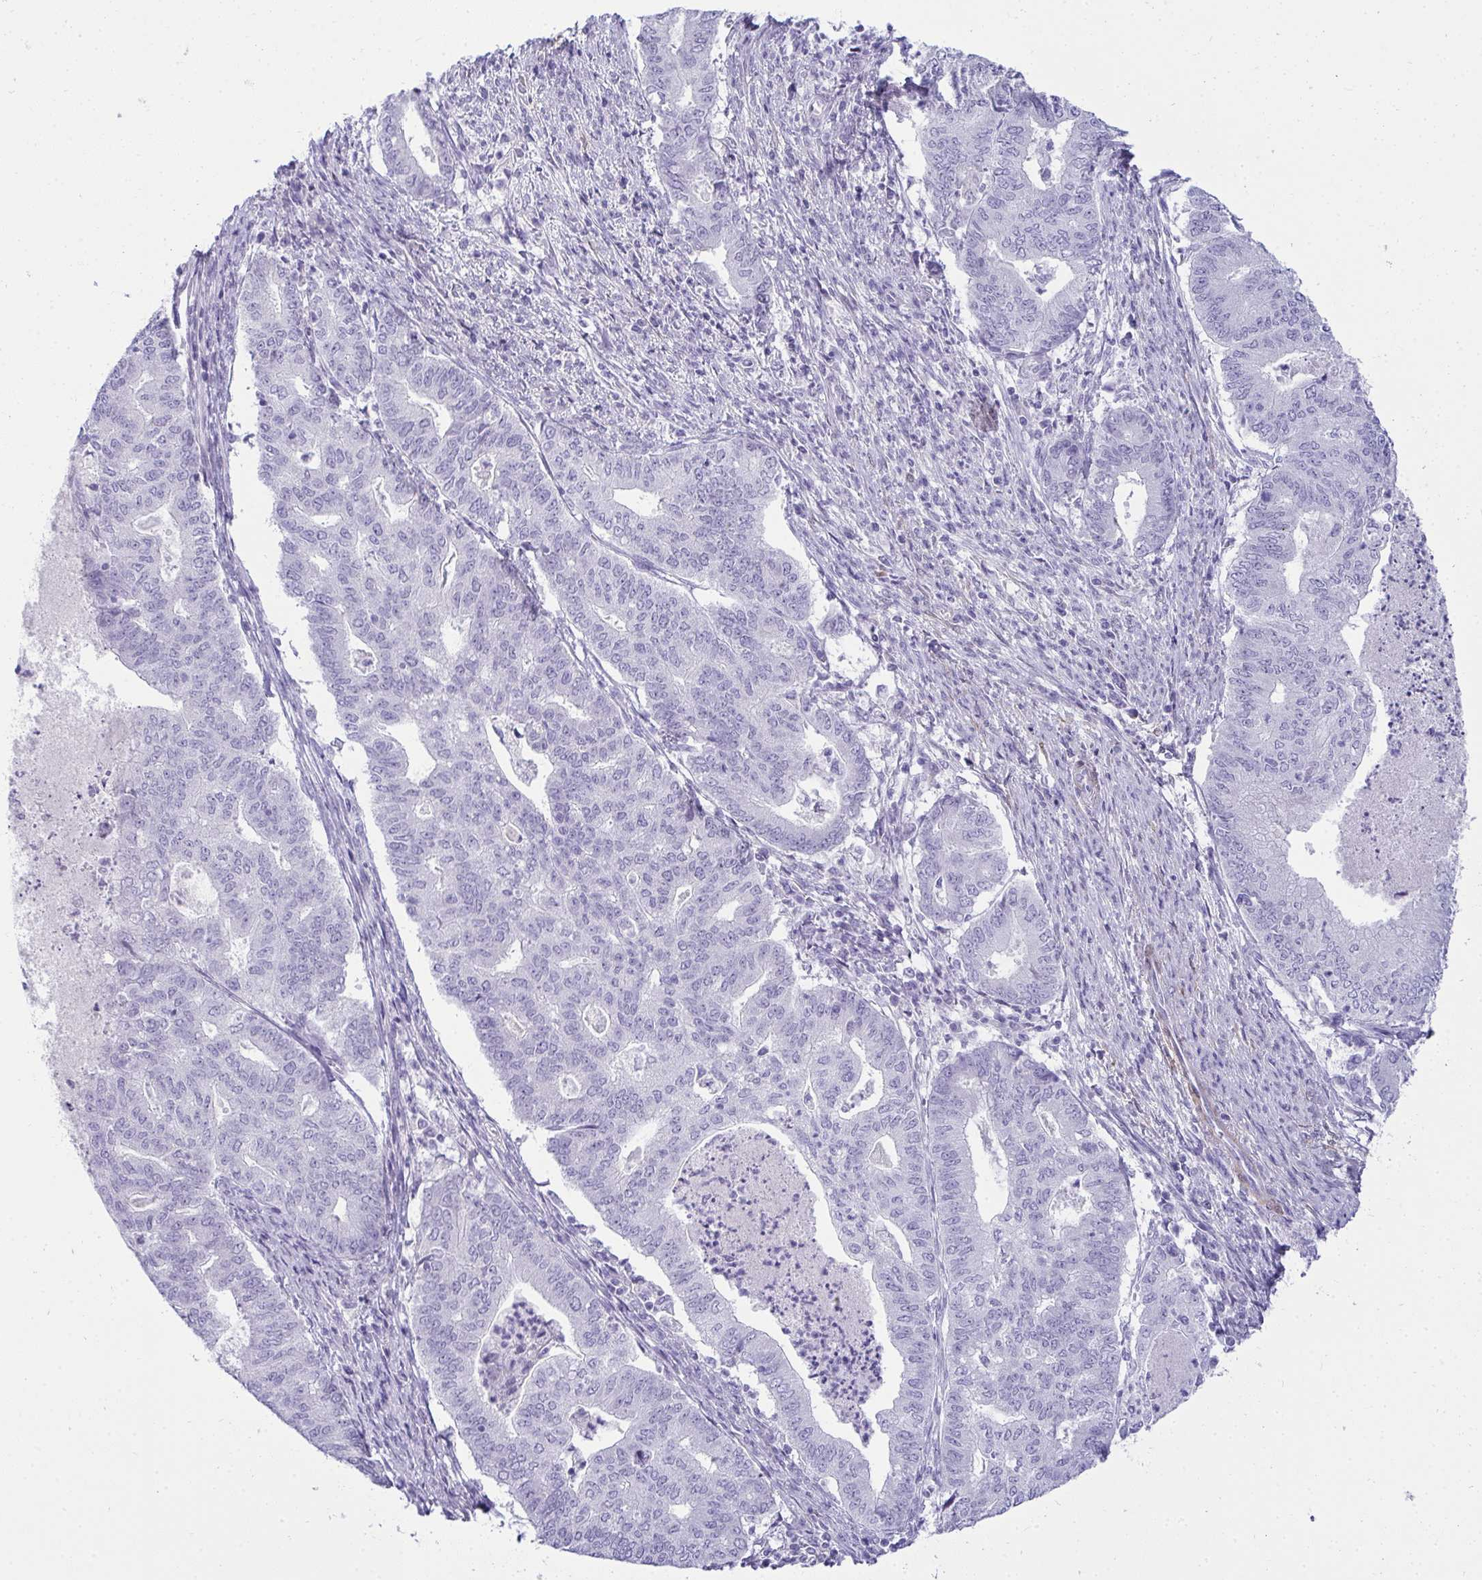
{"staining": {"intensity": "negative", "quantity": "none", "location": "none"}, "tissue": "endometrial cancer", "cell_type": "Tumor cells", "image_type": "cancer", "snomed": [{"axis": "morphology", "description": "Adenocarcinoma, NOS"}, {"axis": "topography", "description": "Endometrium"}], "caption": "IHC photomicrograph of neoplastic tissue: human endometrial cancer (adenocarcinoma) stained with DAB exhibits no significant protein positivity in tumor cells.", "gene": "HSPB6", "patient": {"sex": "female", "age": 79}}